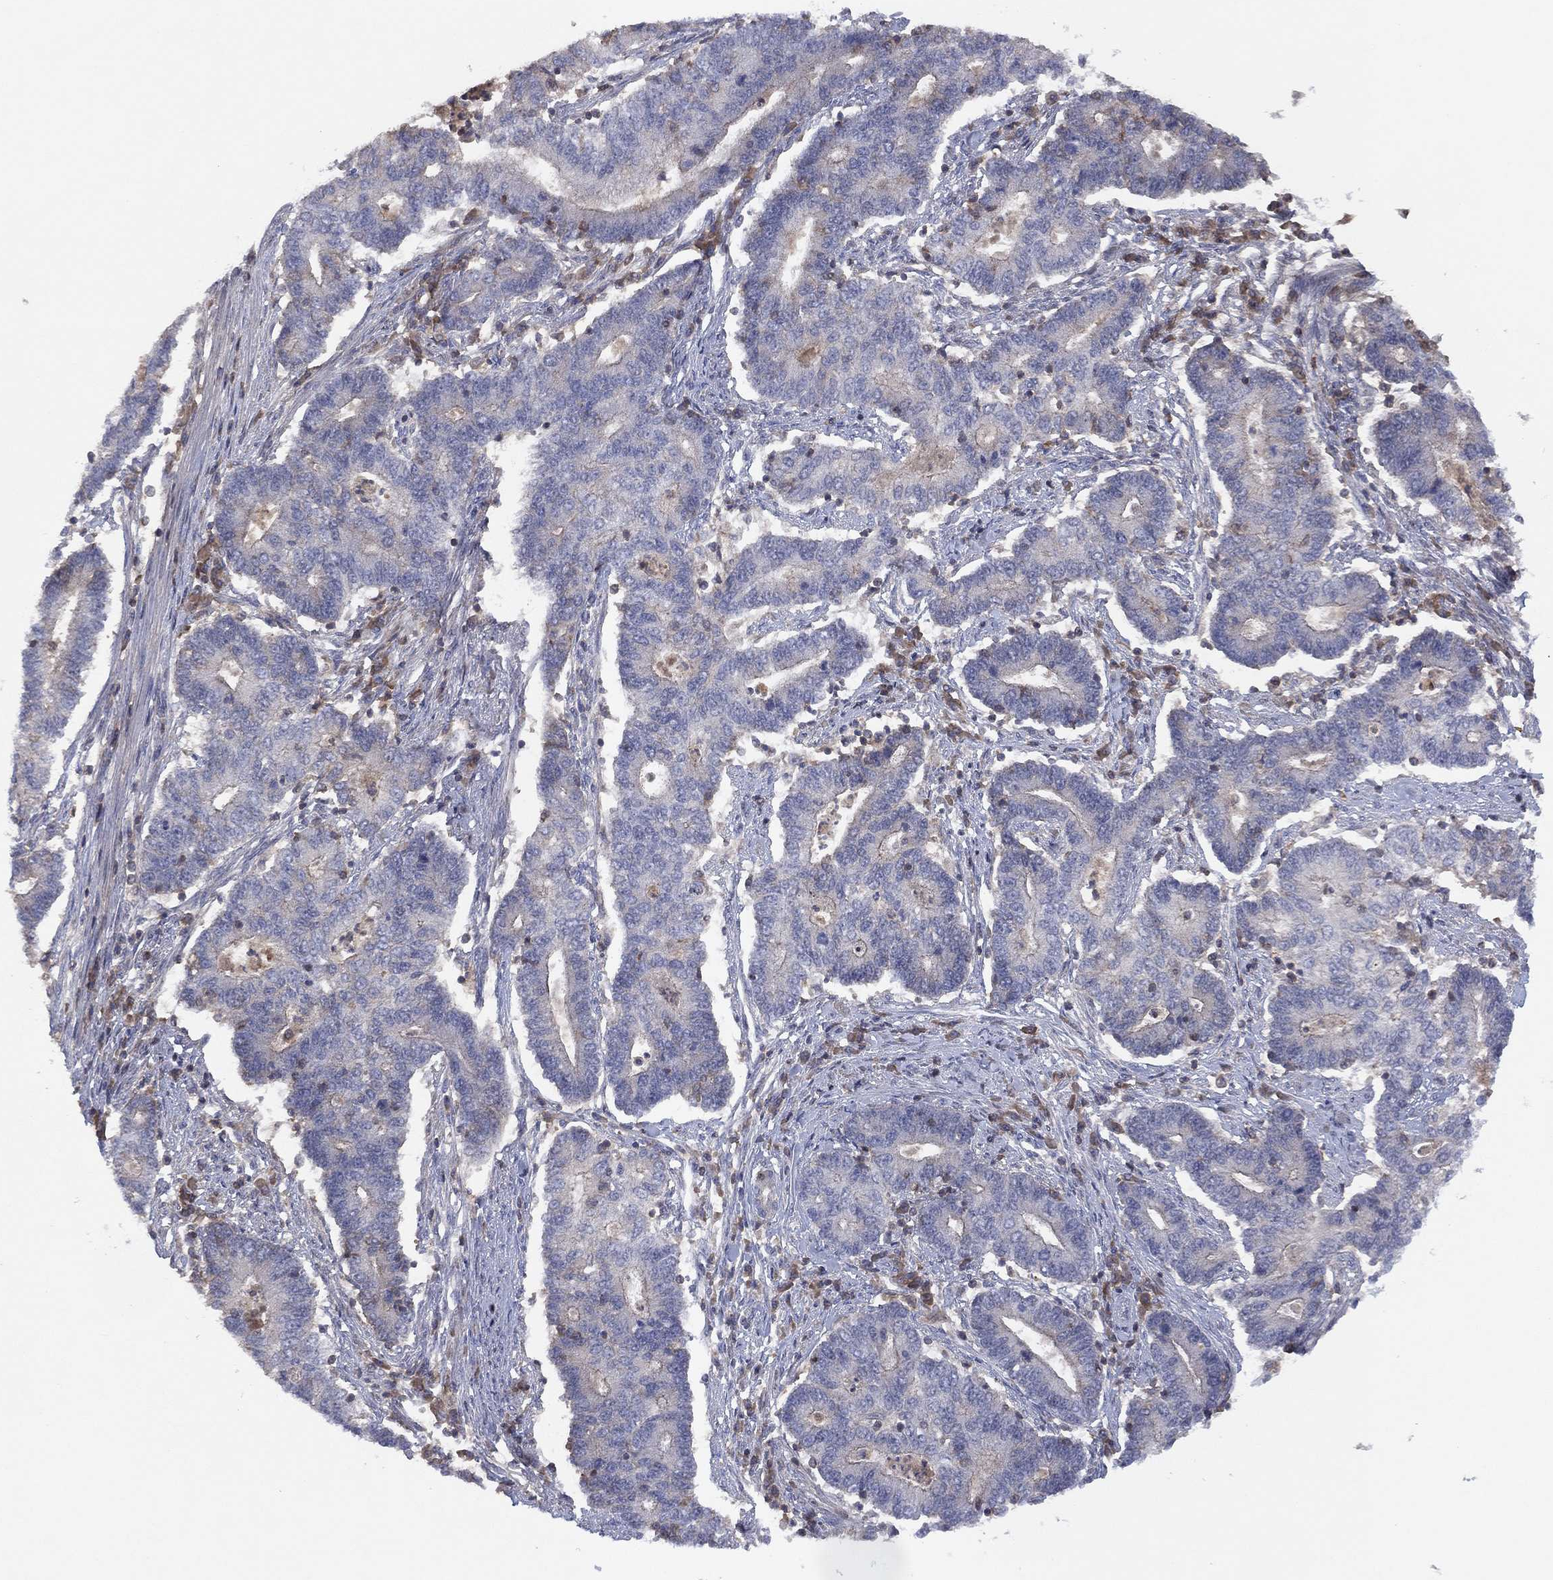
{"staining": {"intensity": "negative", "quantity": "none", "location": "none"}, "tissue": "endometrial cancer", "cell_type": "Tumor cells", "image_type": "cancer", "snomed": [{"axis": "morphology", "description": "Adenocarcinoma, NOS"}, {"axis": "topography", "description": "Uterus"}, {"axis": "topography", "description": "Endometrium"}], "caption": "There is no significant positivity in tumor cells of endometrial cancer (adenocarcinoma). The staining is performed using DAB (3,3'-diaminobenzidine) brown chromogen with nuclei counter-stained in using hematoxylin.", "gene": "DOCK8", "patient": {"sex": "female", "age": 54}}